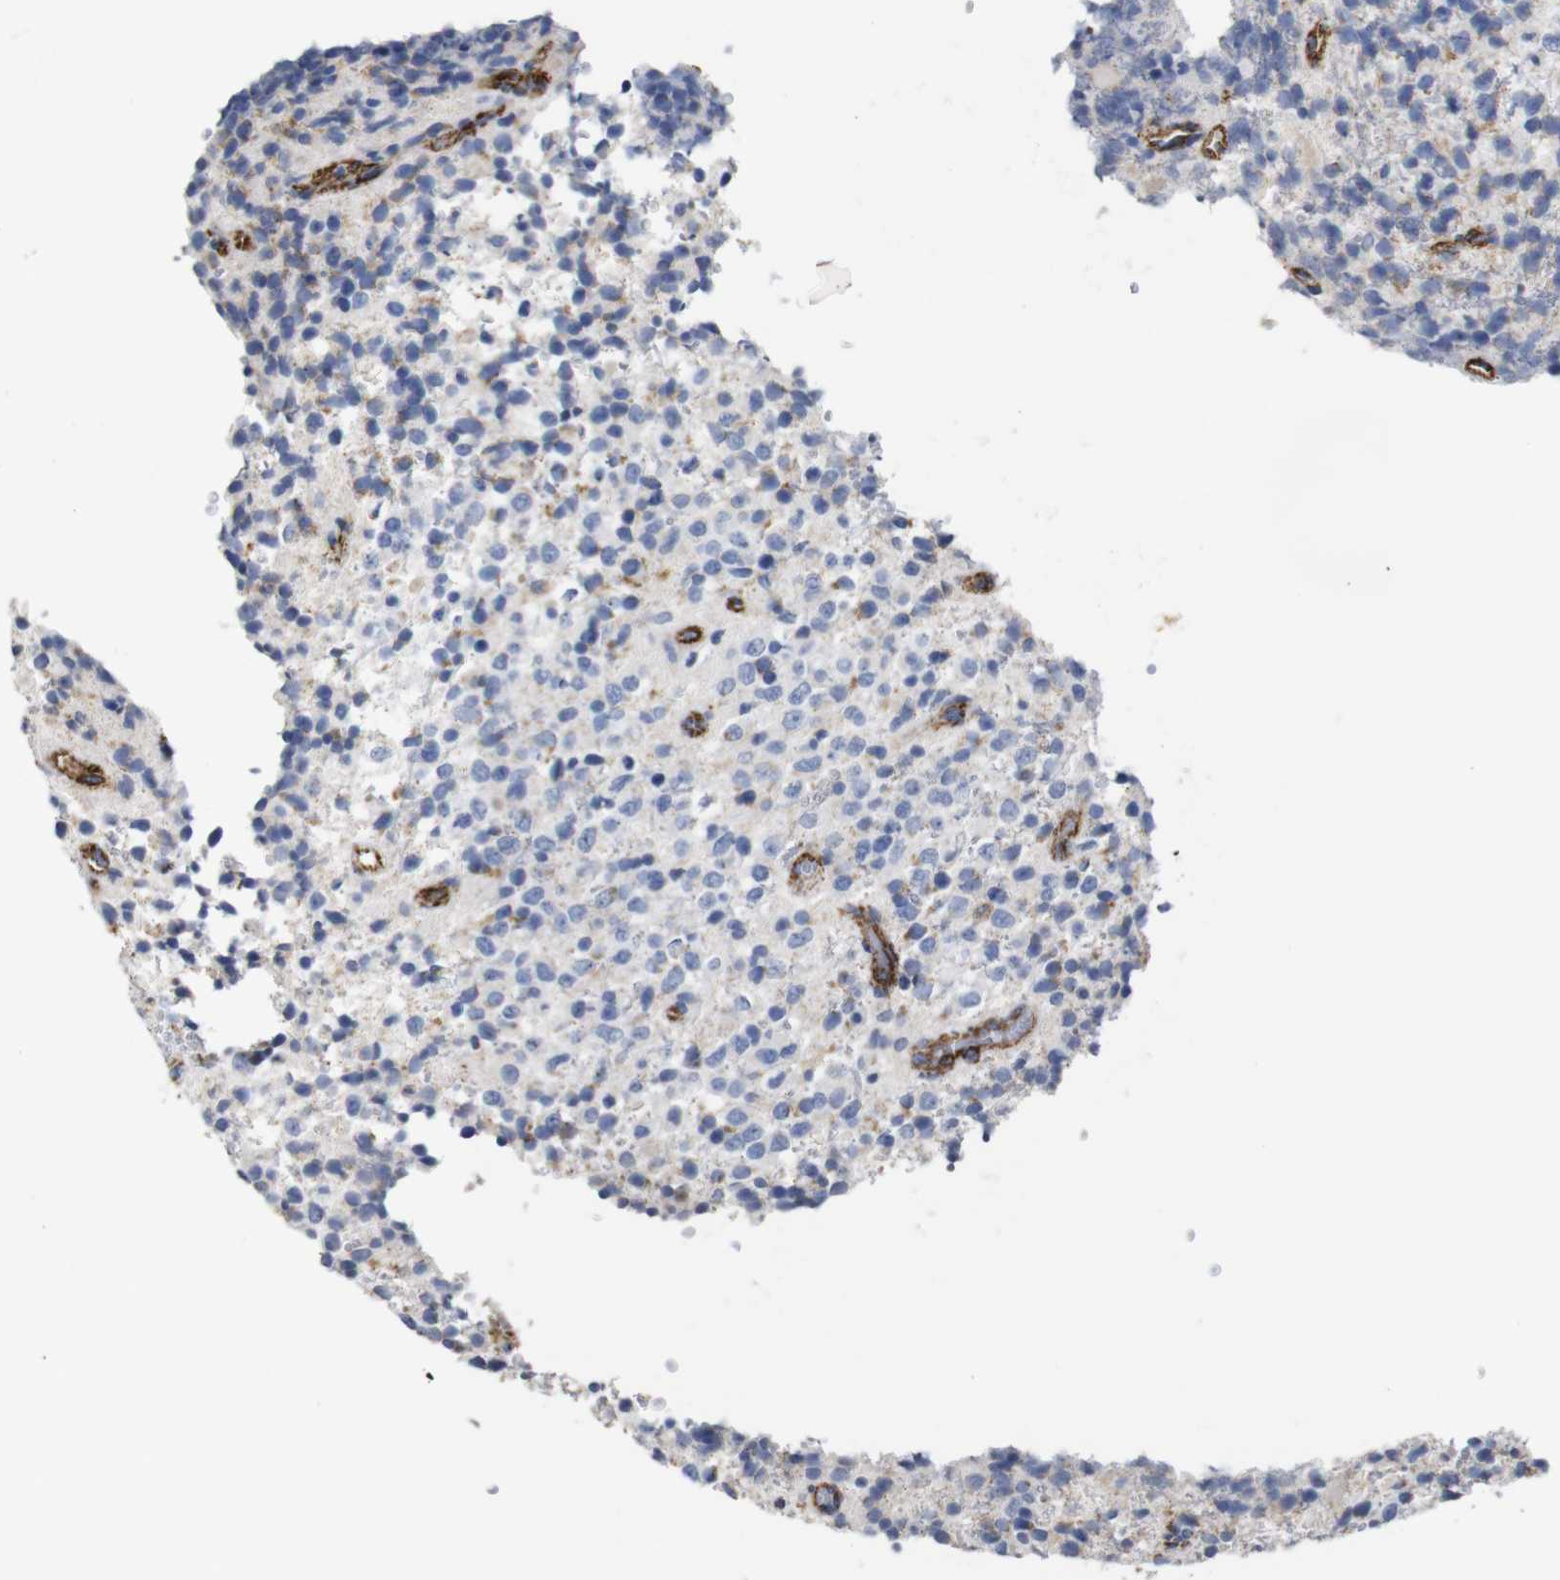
{"staining": {"intensity": "moderate", "quantity": "<25%", "location": "cytoplasmic/membranous"}, "tissue": "glioma", "cell_type": "Tumor cells", "image_type": "cancer", "snomed": [{"axis": "morphology", "description": "Glioma, malignant, High grade"}, {"axis": "topography", "description": "pancreas cauda"}], "caption": "Immunohistochemistry (IHC) photomicrograph of neoplastic tissue: malignant glioma (high-grade) stained using immunohistochemistry (IHC) shows low levels of moderate protein expression localized specifically in the cytoplasmic/membranous of tumor cells, appearing as a cytoplasmic/membranous brown color.", "gene": "MAOA", "patient": {"sex": "male", "age": 60}}